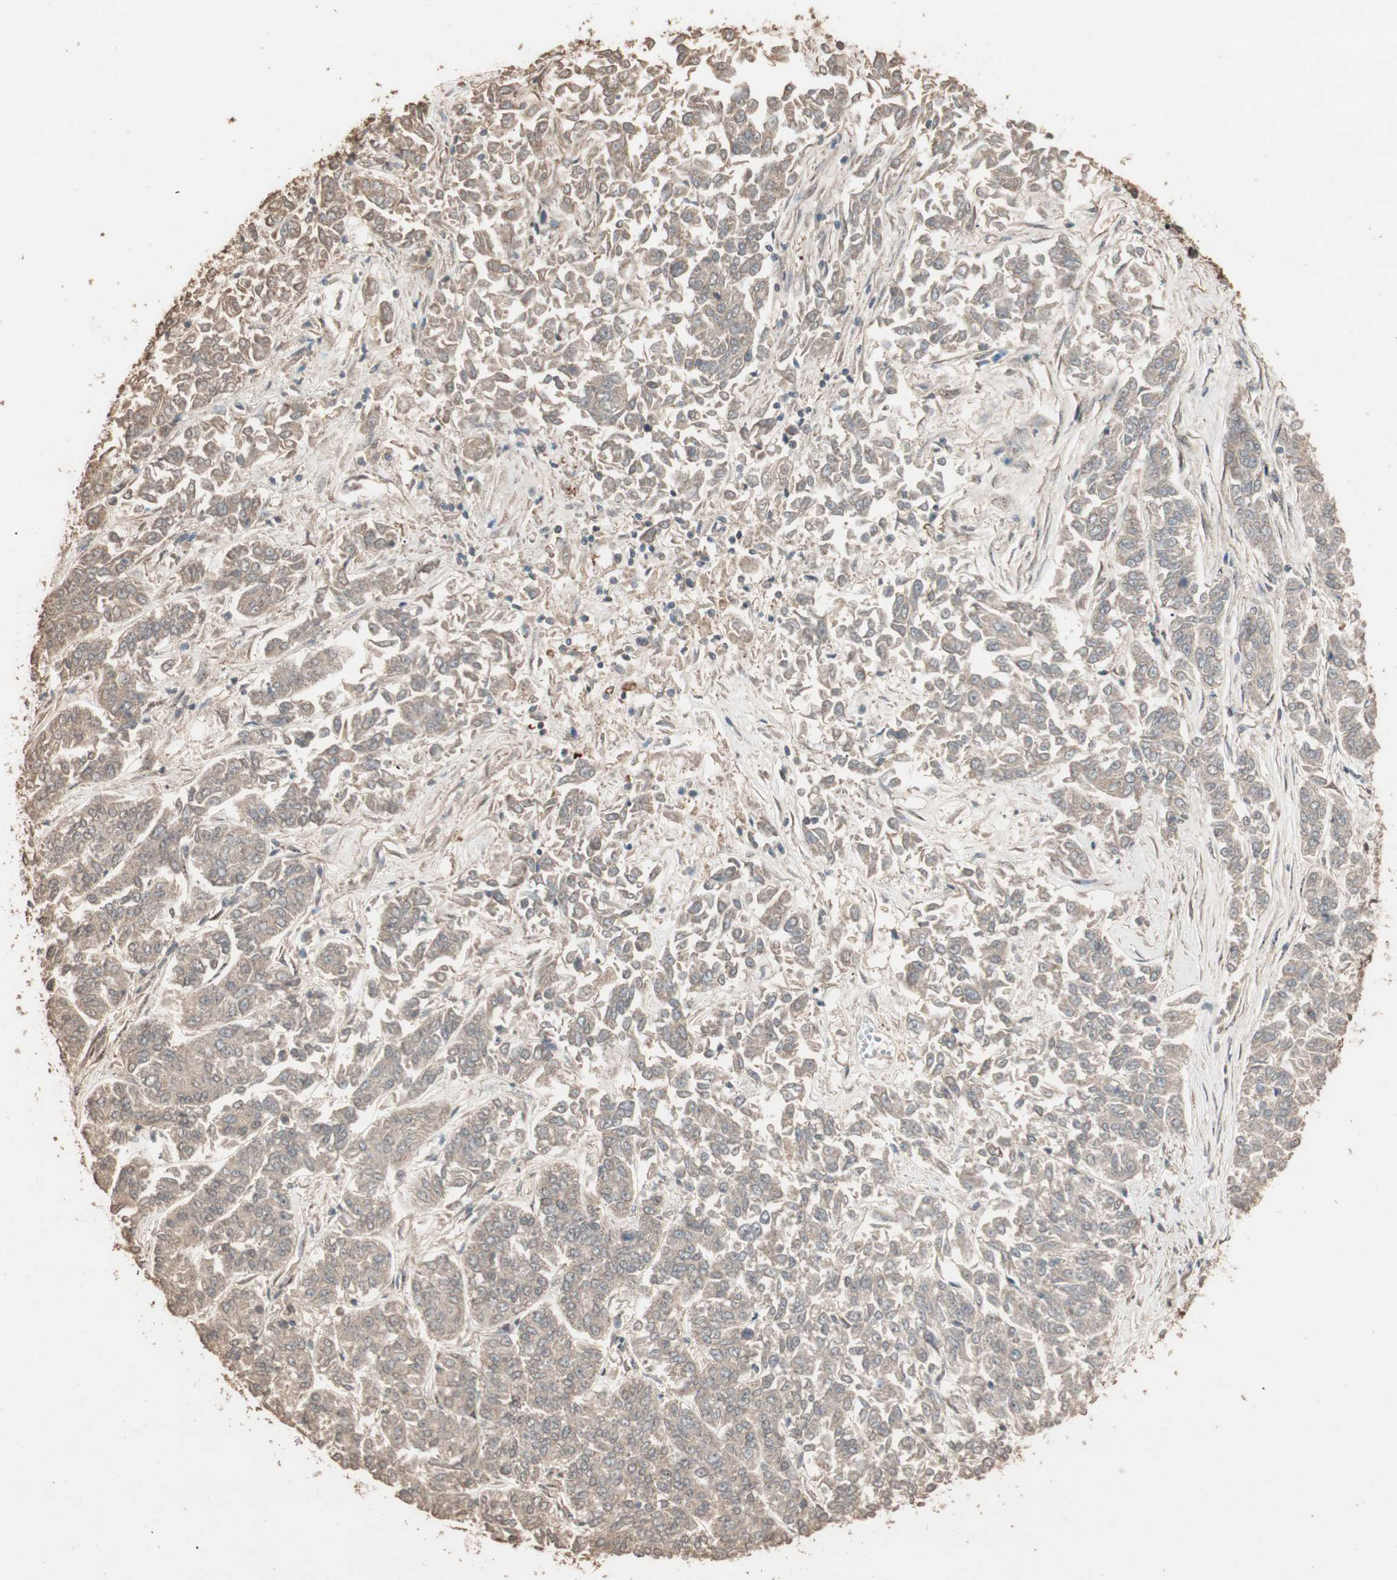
{"staining": {"intensity": "weak", "quantity": ">75%", "location": "cytoplasmic/membranous"}, "tissue": "lung cancer", "cell_type": "Tumor cells", "image_type": "cancer", "snomed": [{"axis": "morphology", "description": "Adenocarcinoma, NOS"}, {"axis": "topography", "description": "Lung"}], "caption": "Lung cancer (adenocarcinoma) stained with a brown dye demonstrates weak cytoplasmic/membranous positive positivity in about >75% of tumor cells.", "gene": "USP20", "patient": {"sex": "male", "age": 84}}